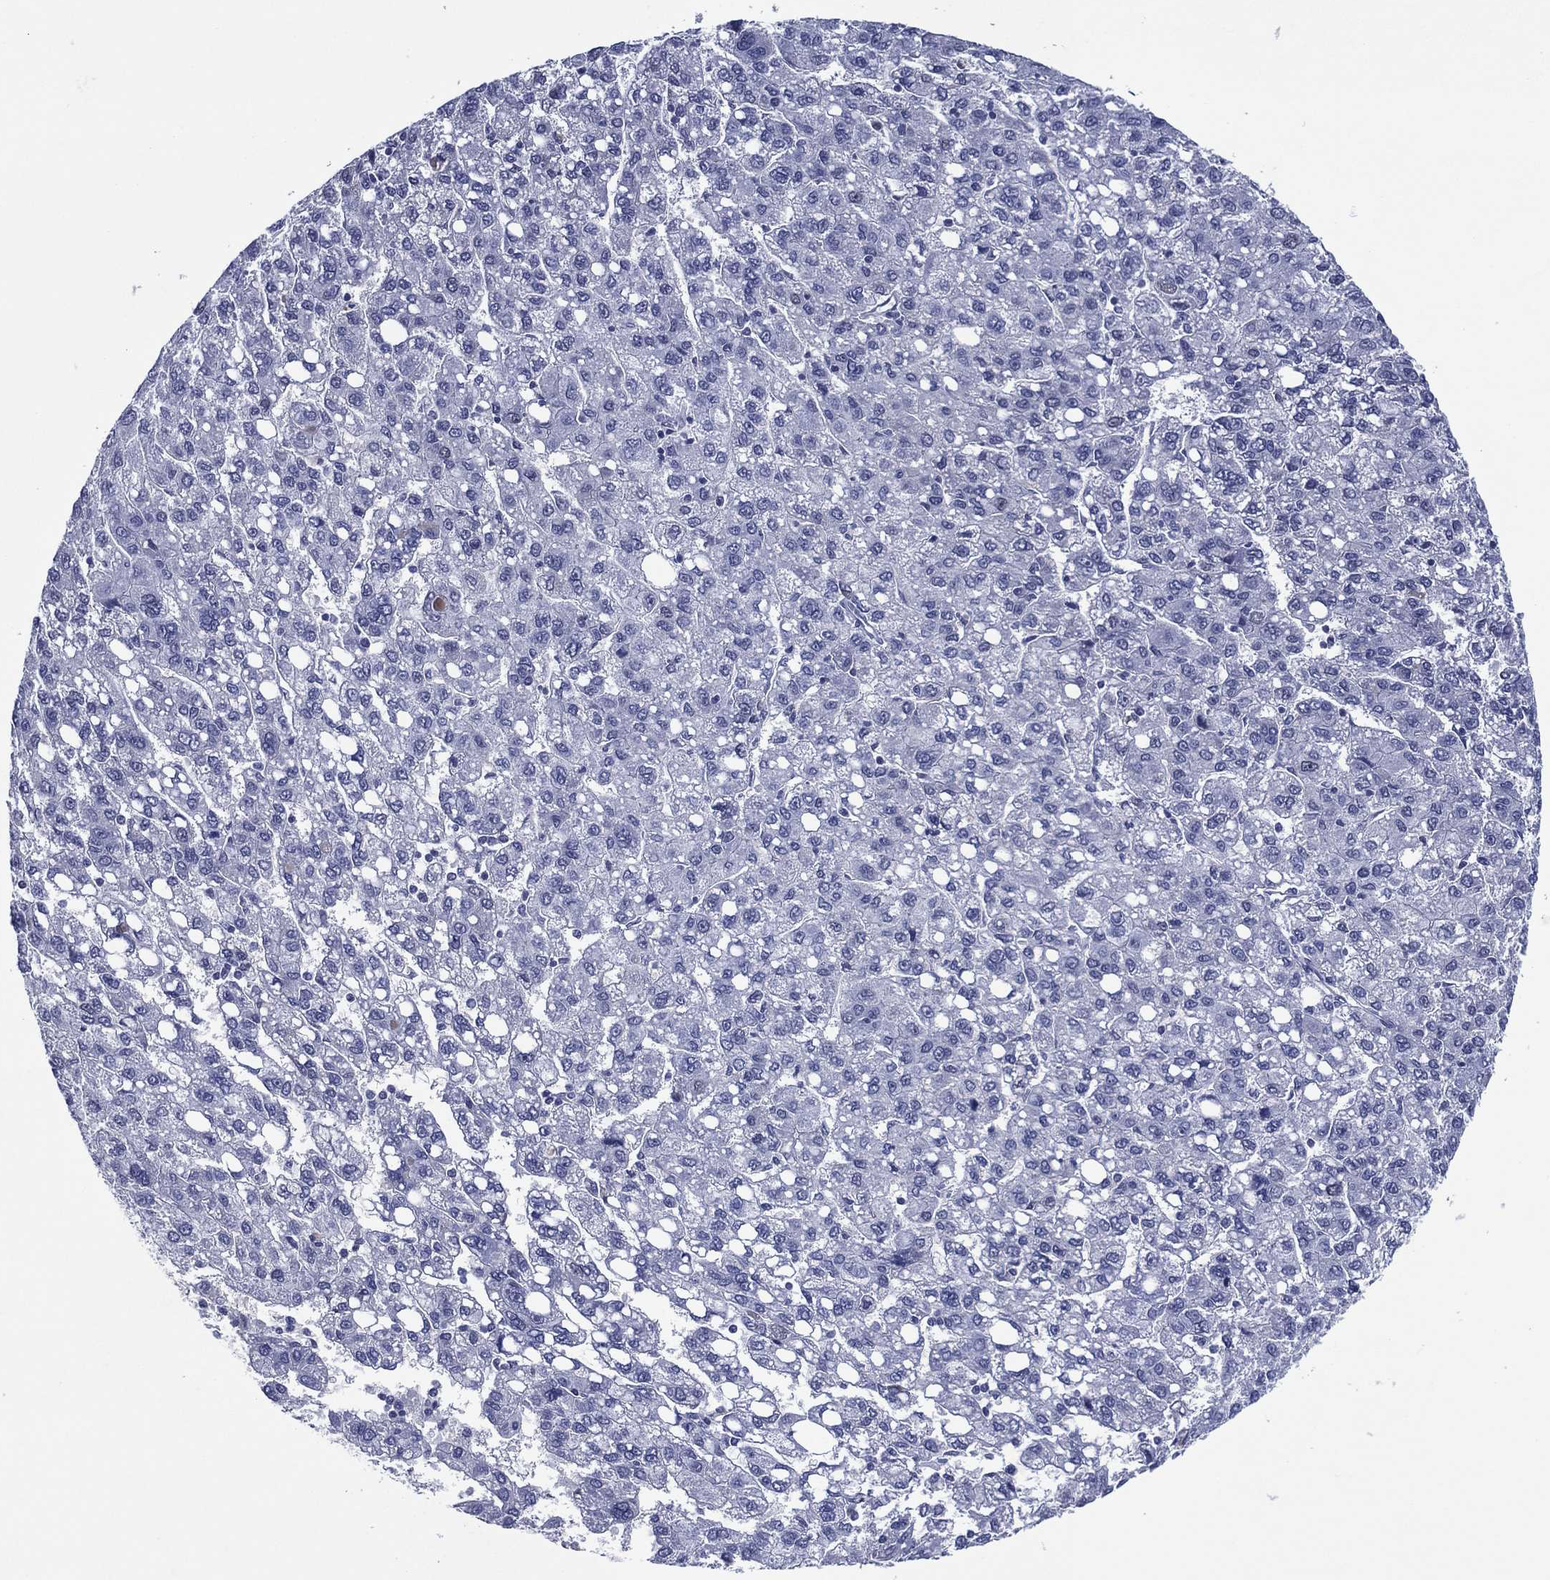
{"staining": {"intensity": "negative", "quantity": "none", "location": "none"}, "tissue": "liver cancer", "cell_type": "Tumor cells", "image_type": "cancer", "snomed": [{"axis": "morphology", "description": "Carcinoma, Hepatocellular, NOS"}, {"axis": "topography", "description": "Liver"}], "caption": "Hepatocellular carcinoma (liver) was stained to show a protein in brown. There is no significant positivity in tumor cells.", "gene": "GATA6", "patient": {"sex": "female", "age": 82}}